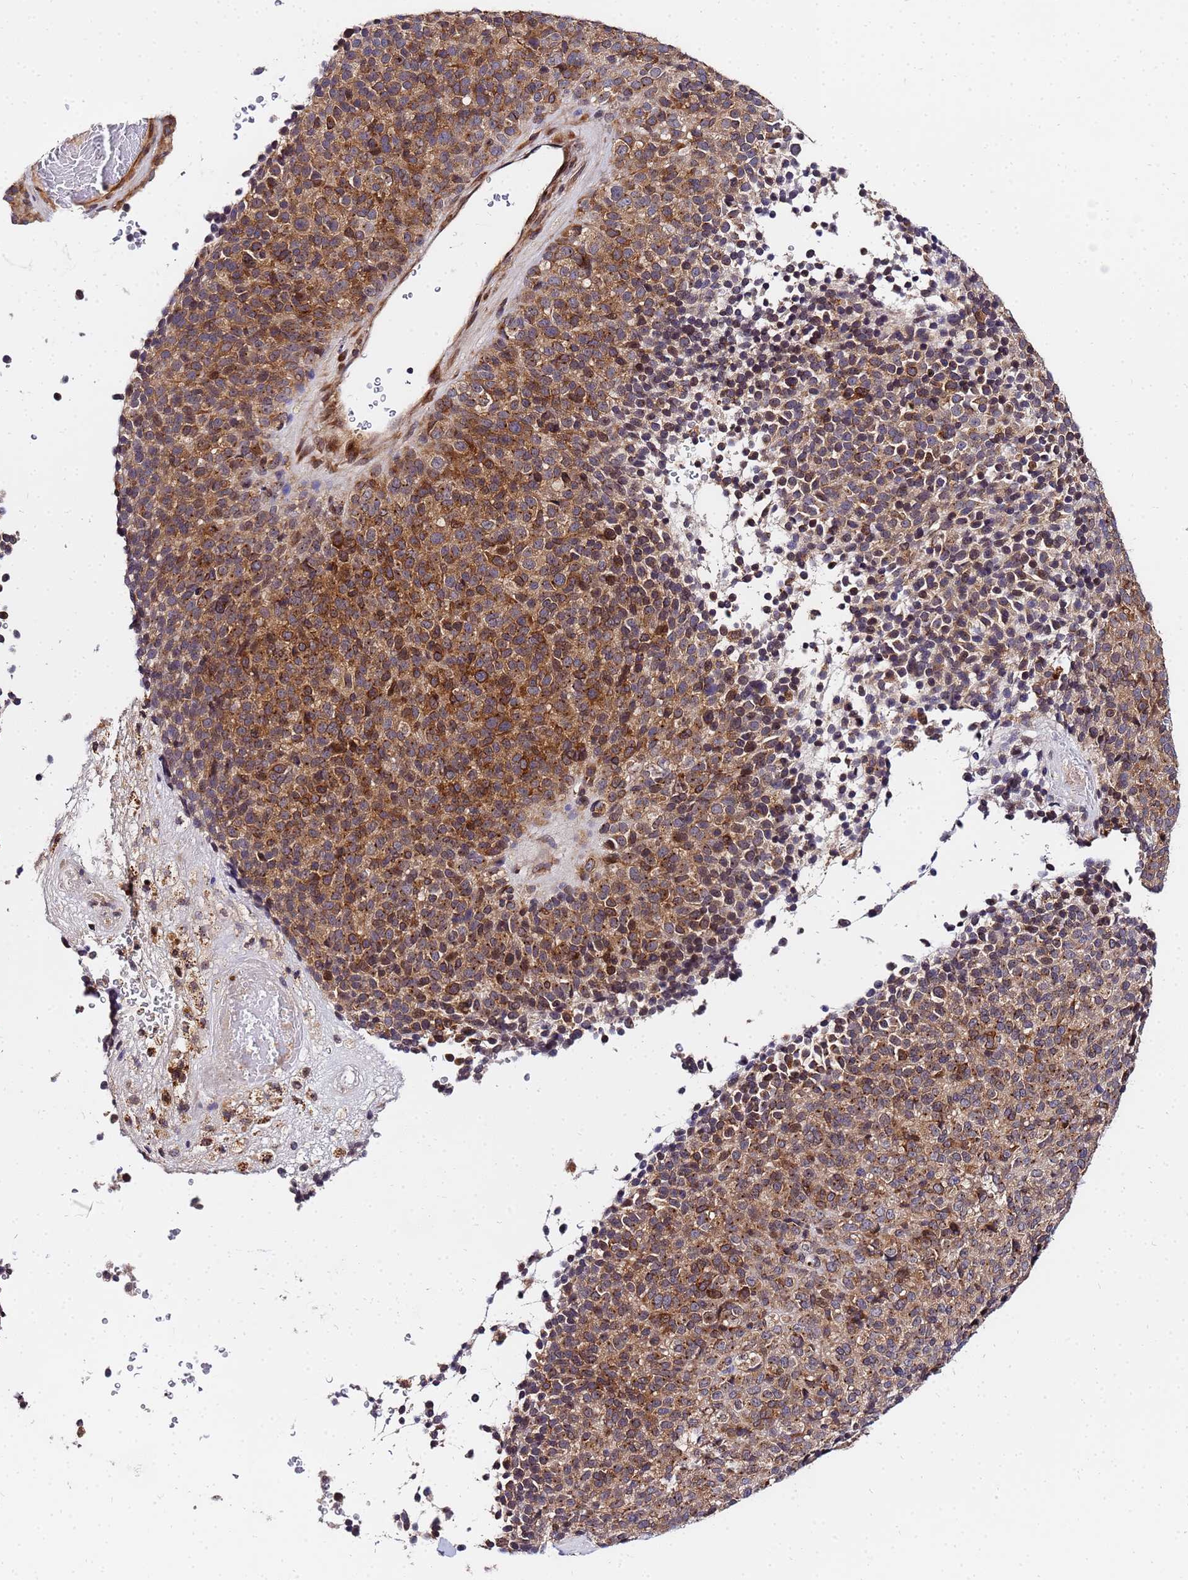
{"staining": {"intensity": "moderate", "quantity": ">75%", "location": "cytoplasmic/membranous"}, "tissue": "melanoma", "cell_type": "Tumor cells", "image_type": "cancer", "snomed": [{"axis": "morphology", "description": "Malignant melanoma, Metastatic site"}, {"axis": "topography", "description": "Brain"}], "caption": "IHC (DAB (3,3'-diaminobenzidine)) staining of human melanoma displays moderate cytoplasmic/membranous protein staining in approximately >75% of tumor cells.", "gene": "UNC93B1", "patient": {"sex": "female", "age": 56}}